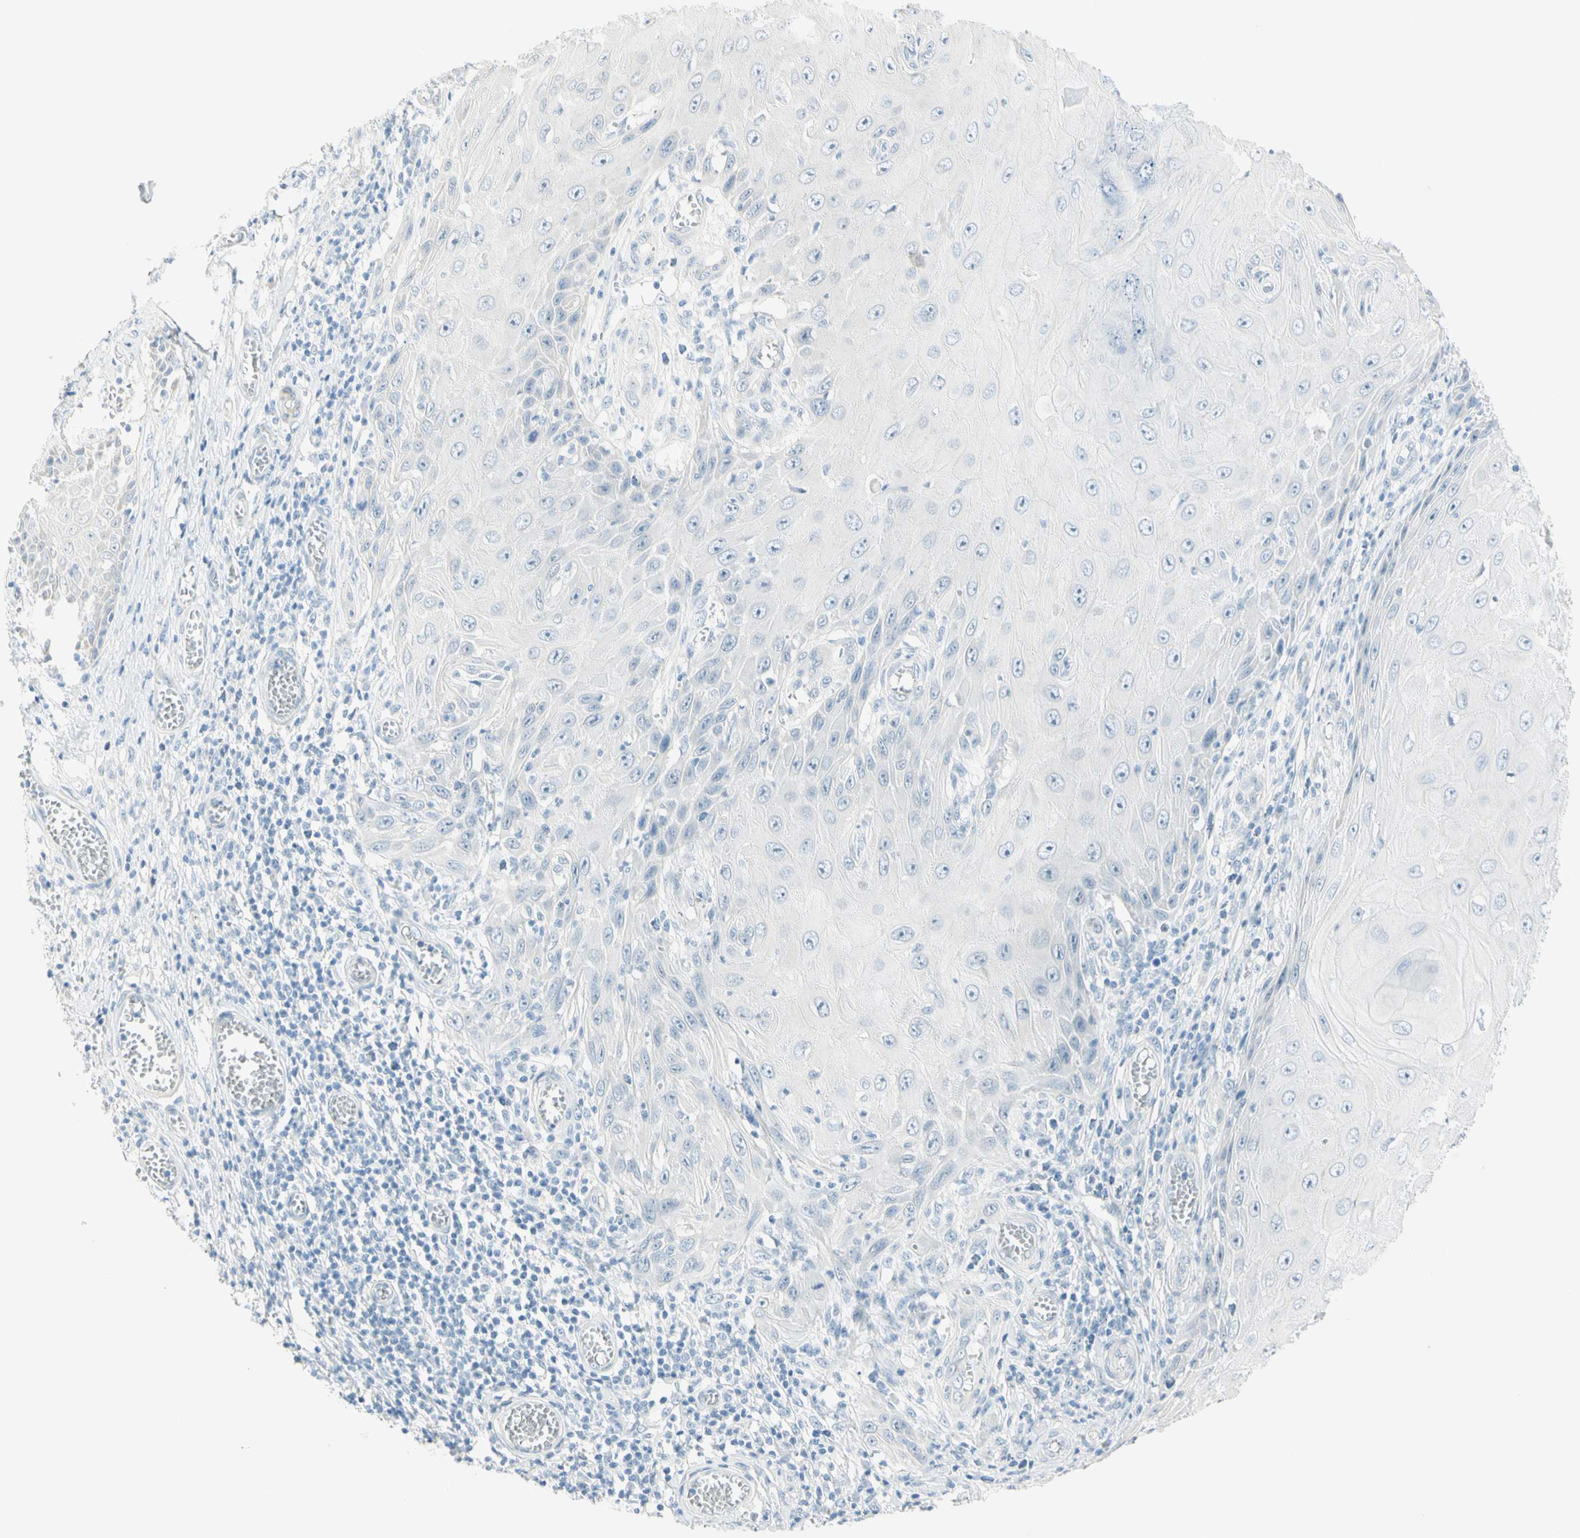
{"staining": {"intensity": "negative", "quantity": "none", "location": "none"}, "tissue": "skin cancer", "cell_type": "Tumor cells", "image_type": "cancer", "snomed": [{"axis": "morphology", "description": "Squamous cell carcinoma, NOS"}, {"axis": "topography", "description": "Skin"}], "caption": "DAB immunohistochemical staining of skin cancer exhibits no significant positivity in tumor cells. (DAB (3,3'-diaminobenzidine) immunohistochemistry (IHC), high magnification).", "gene": "MLLT10", "patient": {"sex": "female", "age": 73}}